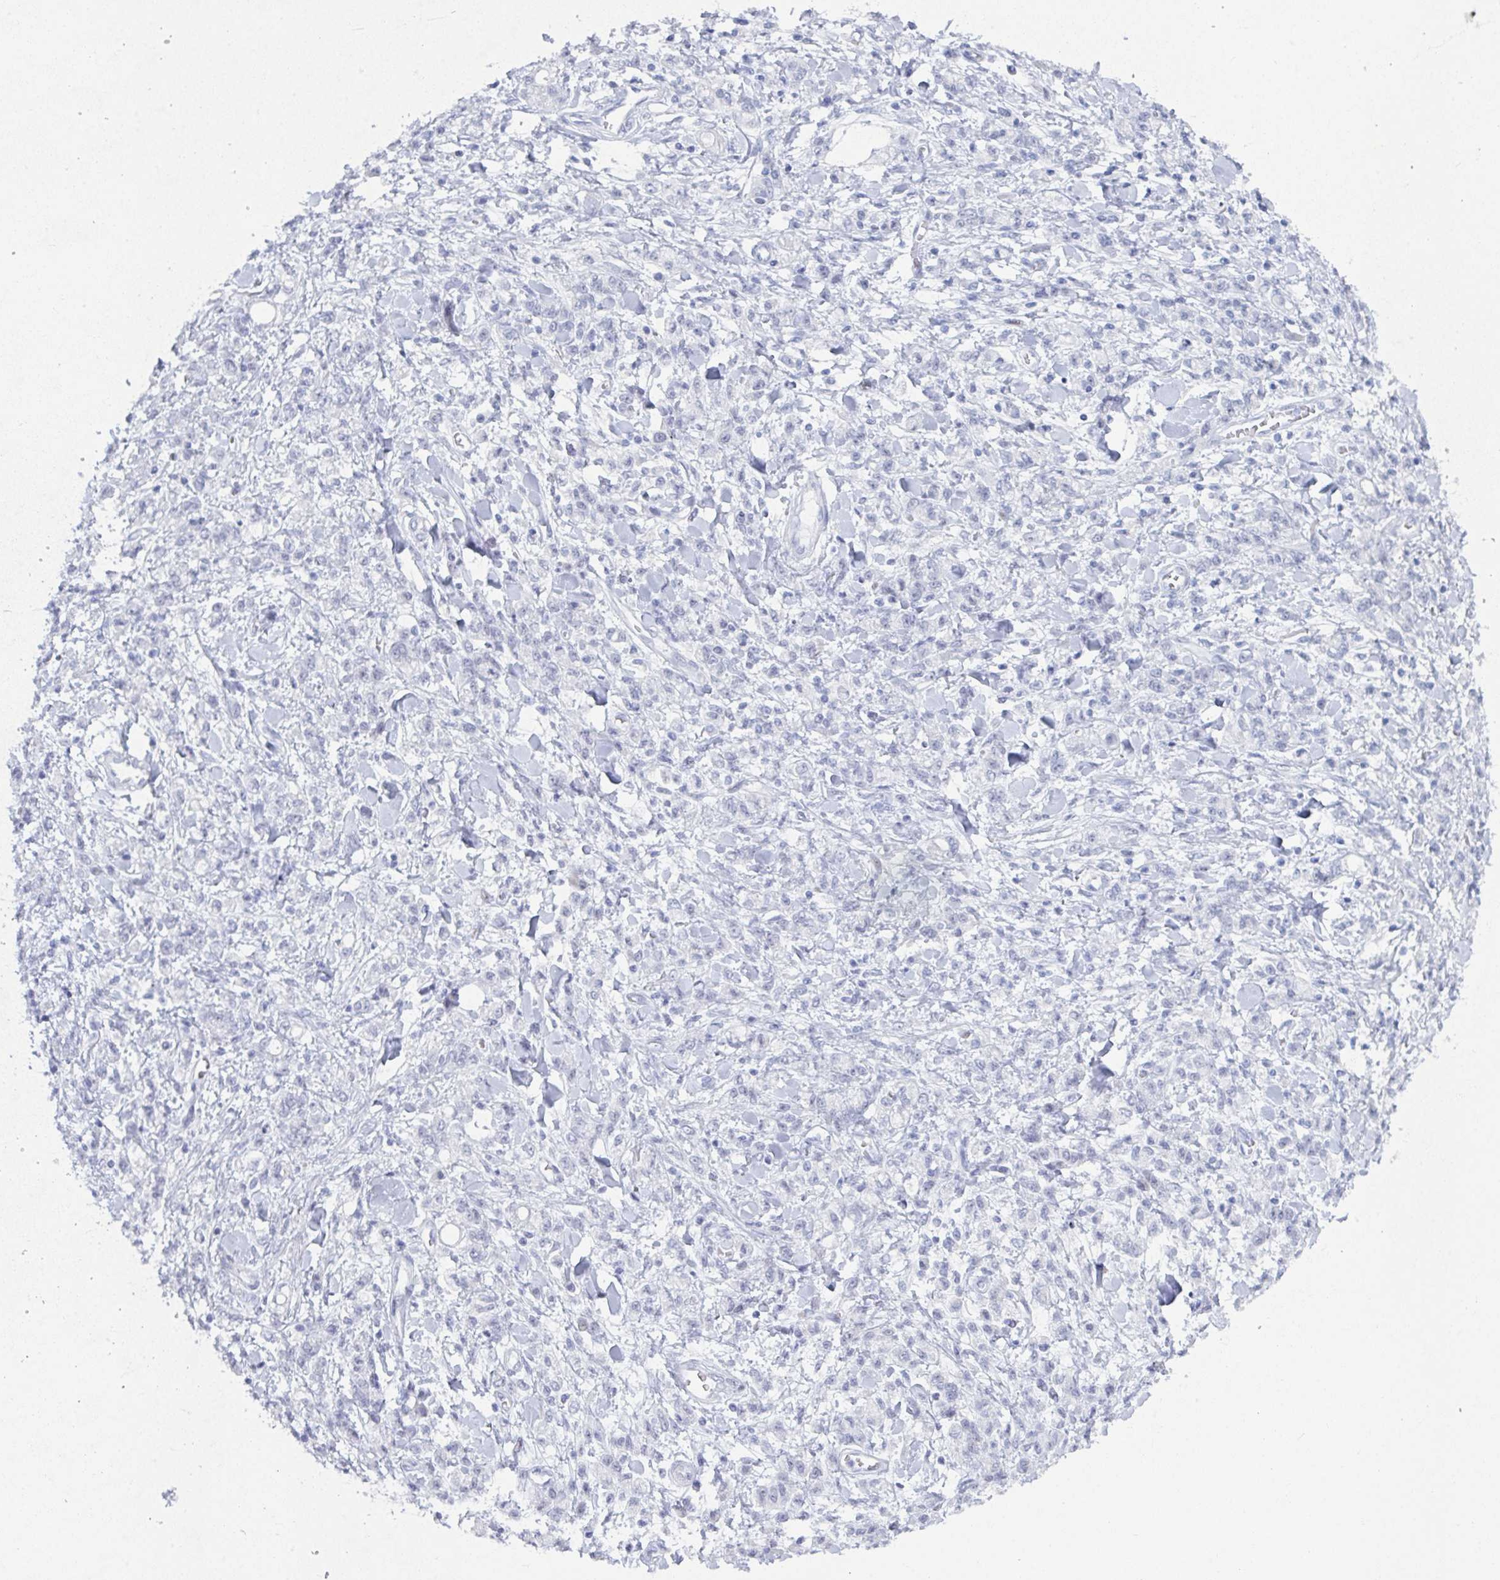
{"staining": {"intensity": "negative", "quantity": "none", "location": "none"}, "tissue": "stomach cancer", "cell_type": "Tumor cells", "image_type": "cancer", "snomed": [{"axis": "morphology", "description": "Adenocarcinoma, NOS"}, {"axis": "topography", "description": "Stomach"}], "caption": "A histopathology image of stomach cancer stained for a protein demonstrates no brown staining in tumor cells. (DAB immunohistochemistry with hematoxylin counter stain).", "gene": "NR1H2", "patient": {"sex": "male", "age": 77}}